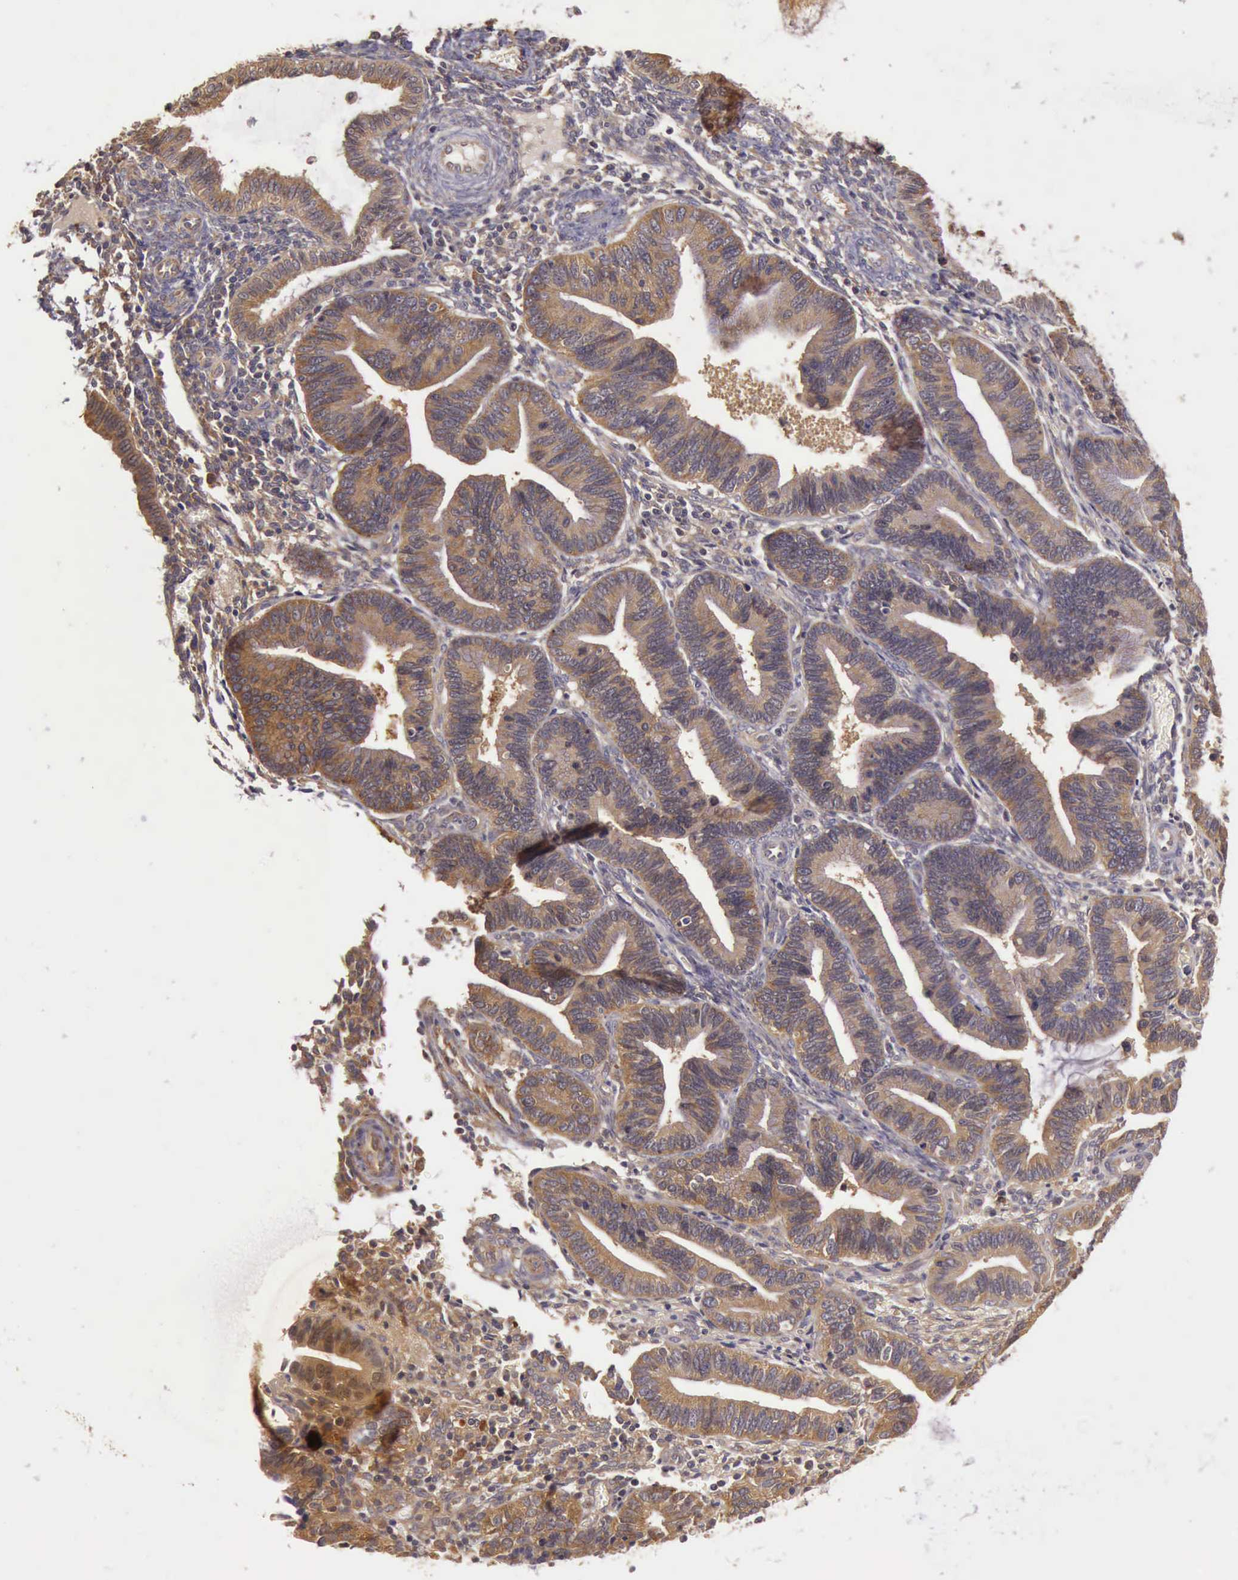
{"staining": {"intensity": "negative", "quantity": "none", "location": "none"}, "tissue": "endometrium", "cell_type": "Cells in endometrial stroma", "image_type": "normal", "snomed": [{"axis": "morphology", "description": "Normal tissue, NOS"}, {"axis": "topography", "description": "Endometrium"}], "caption": "A high-resolution photomicrograph shows IHC staining of unremarkable endometrium, which exhibits no significant staining in cells in endometrial stroma. (Stains: DAB (3,3'-diaminobenzidine) immunohistochemistry (IHC) with hematoxylin counter stain, Microscopy: brightfield microscopy at high magnification).", "gene": "EIF5", "patient": {"sex": "female", "age": 36}}